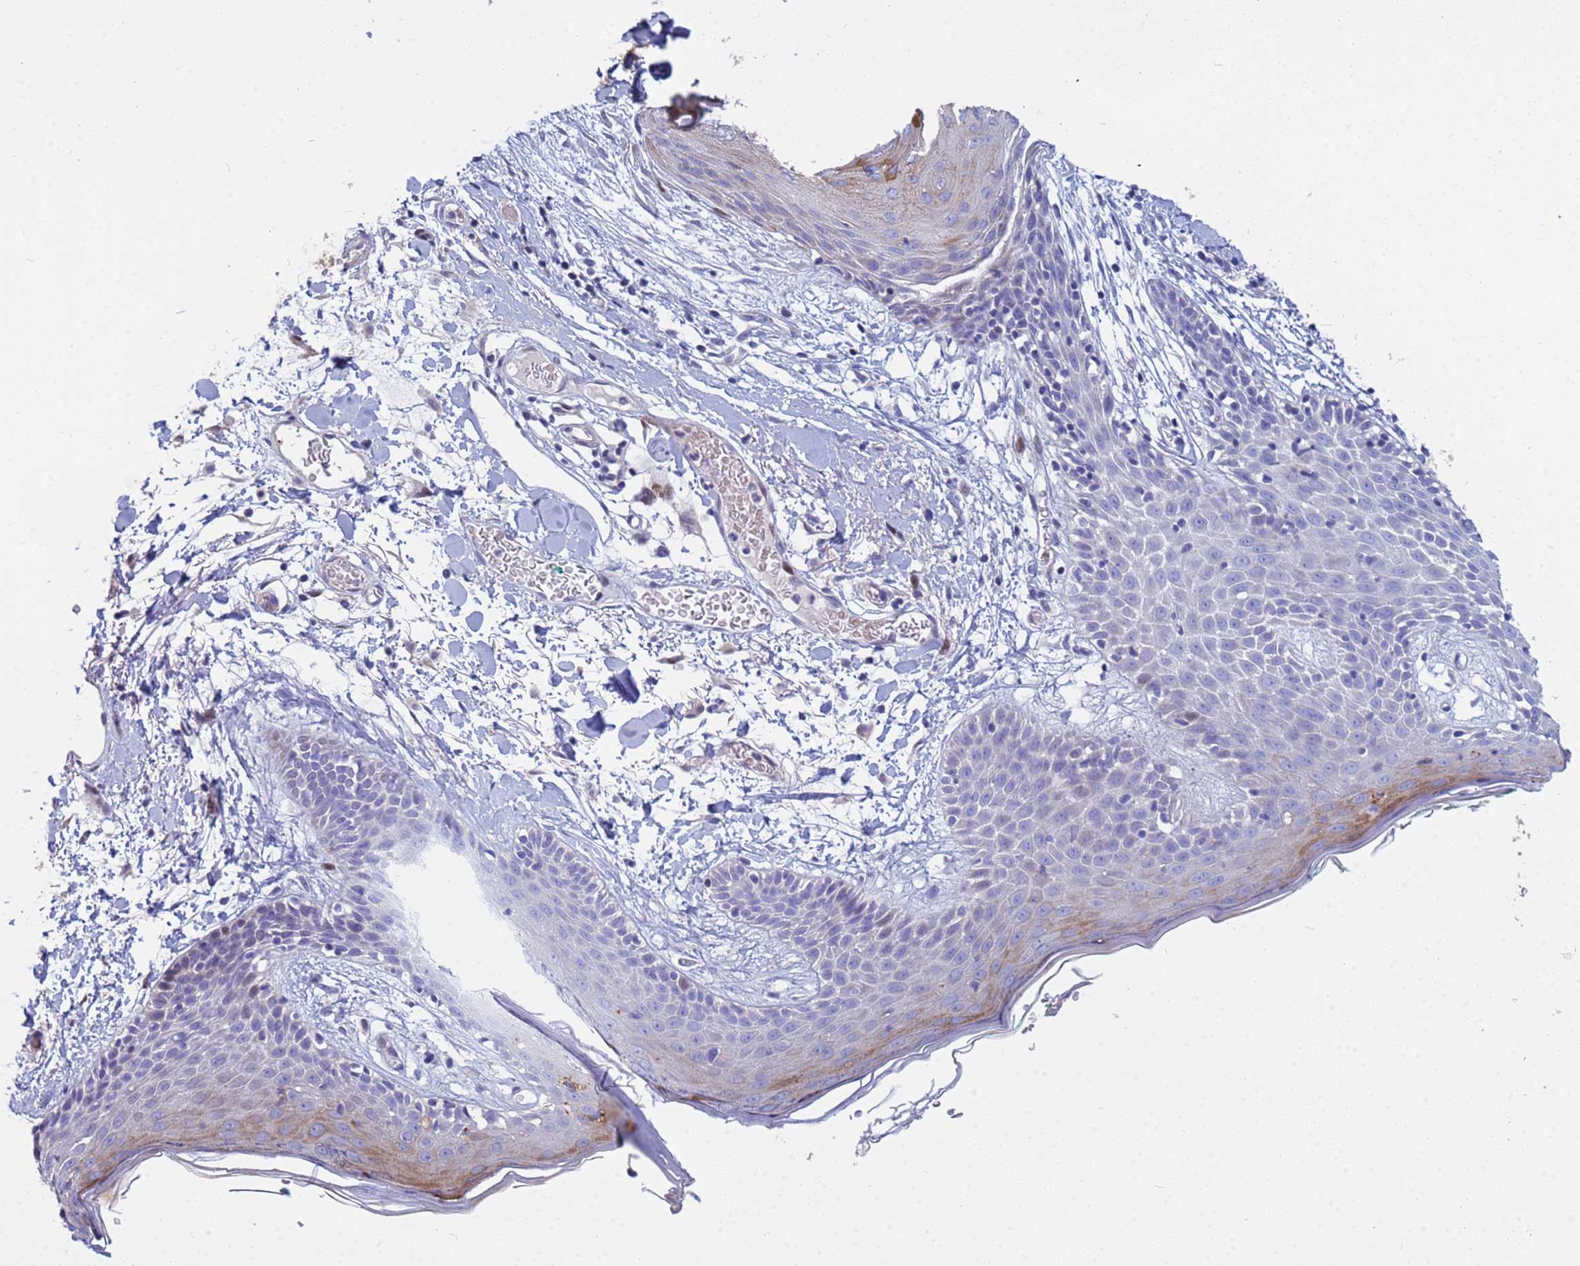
{"staining": {"intensity": "negative", "quantity": "none", "location": "none"}, "tissue": "skin", "cell_type": "Fibroblasts", "image_type": "normal", "snomed": [{"axis": "morphology", "description": "Normal tissue, NOS"}, {"axis": "topography", "description": "Skin"}], "caption": "Photomicrograph shows no protein staining in fibroblasts of benign skin. The staining was performed using DAB (3,3'-diaminobenzidine) to visualize the protein expression in brown, while the nuclei were stained in blue with hematoxylin (Magnification: 20x).", "gene": "PPP6R1", "patient": {"sex": "male", "age": 79}}